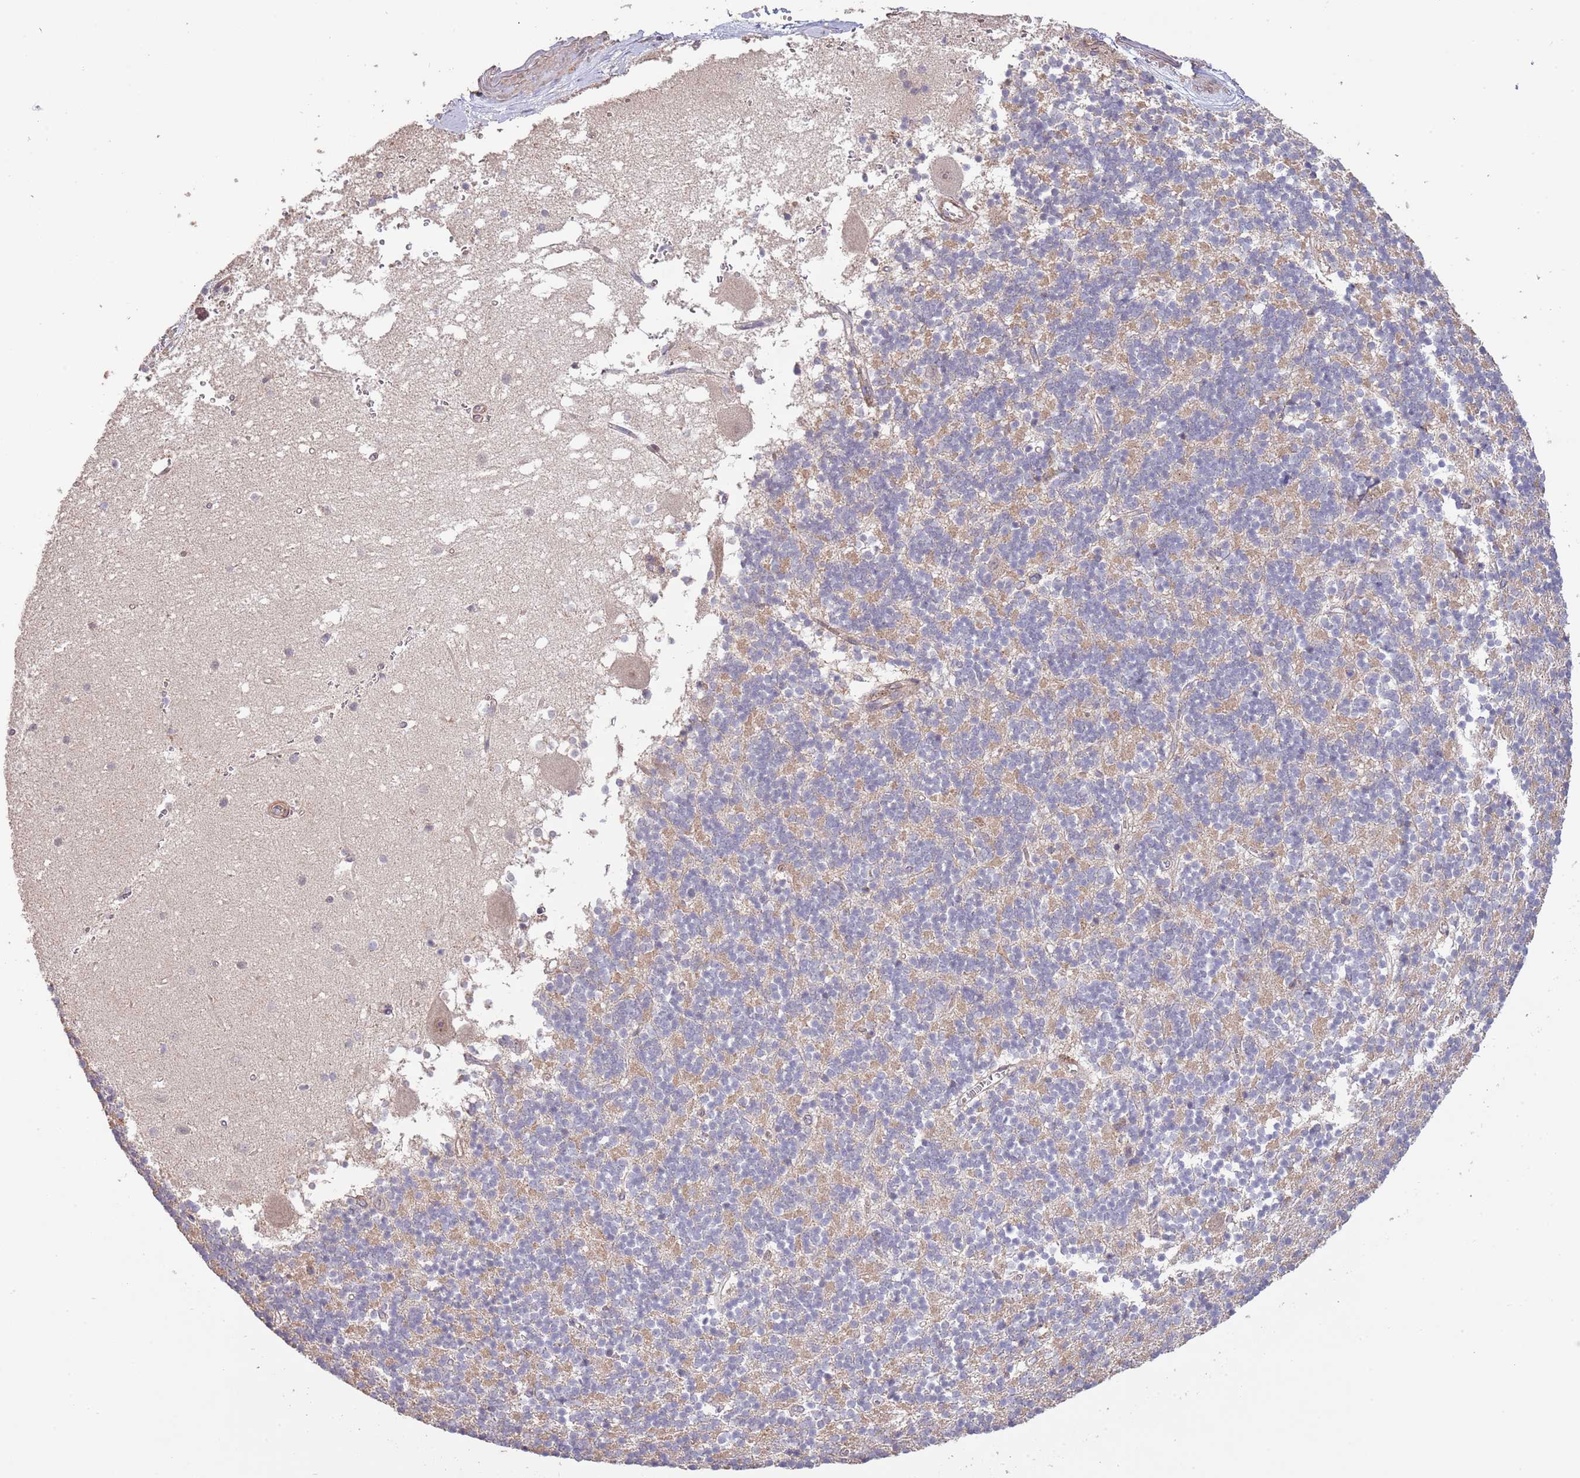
{"staining": {"intensity": "weak", "quantity": "25%-75%", "location": "cytoplasmic/membranous"}, "tissue": "cerebellum", "cell_type": "Cells in granular layer", "image_type": "normal", "snomed": [{"axis": "morphology", "description": "Normal tissue, NOS"}, {"axis": "topography", "description": "Cerebellum"}], "caption": "The immunohistochemical stain highlights weak cytoplasmic/membranous staining in cells in granular layer of benign cerebellum.", "gene": "IVD", "patient": {"sex": "male", "age": 54}}